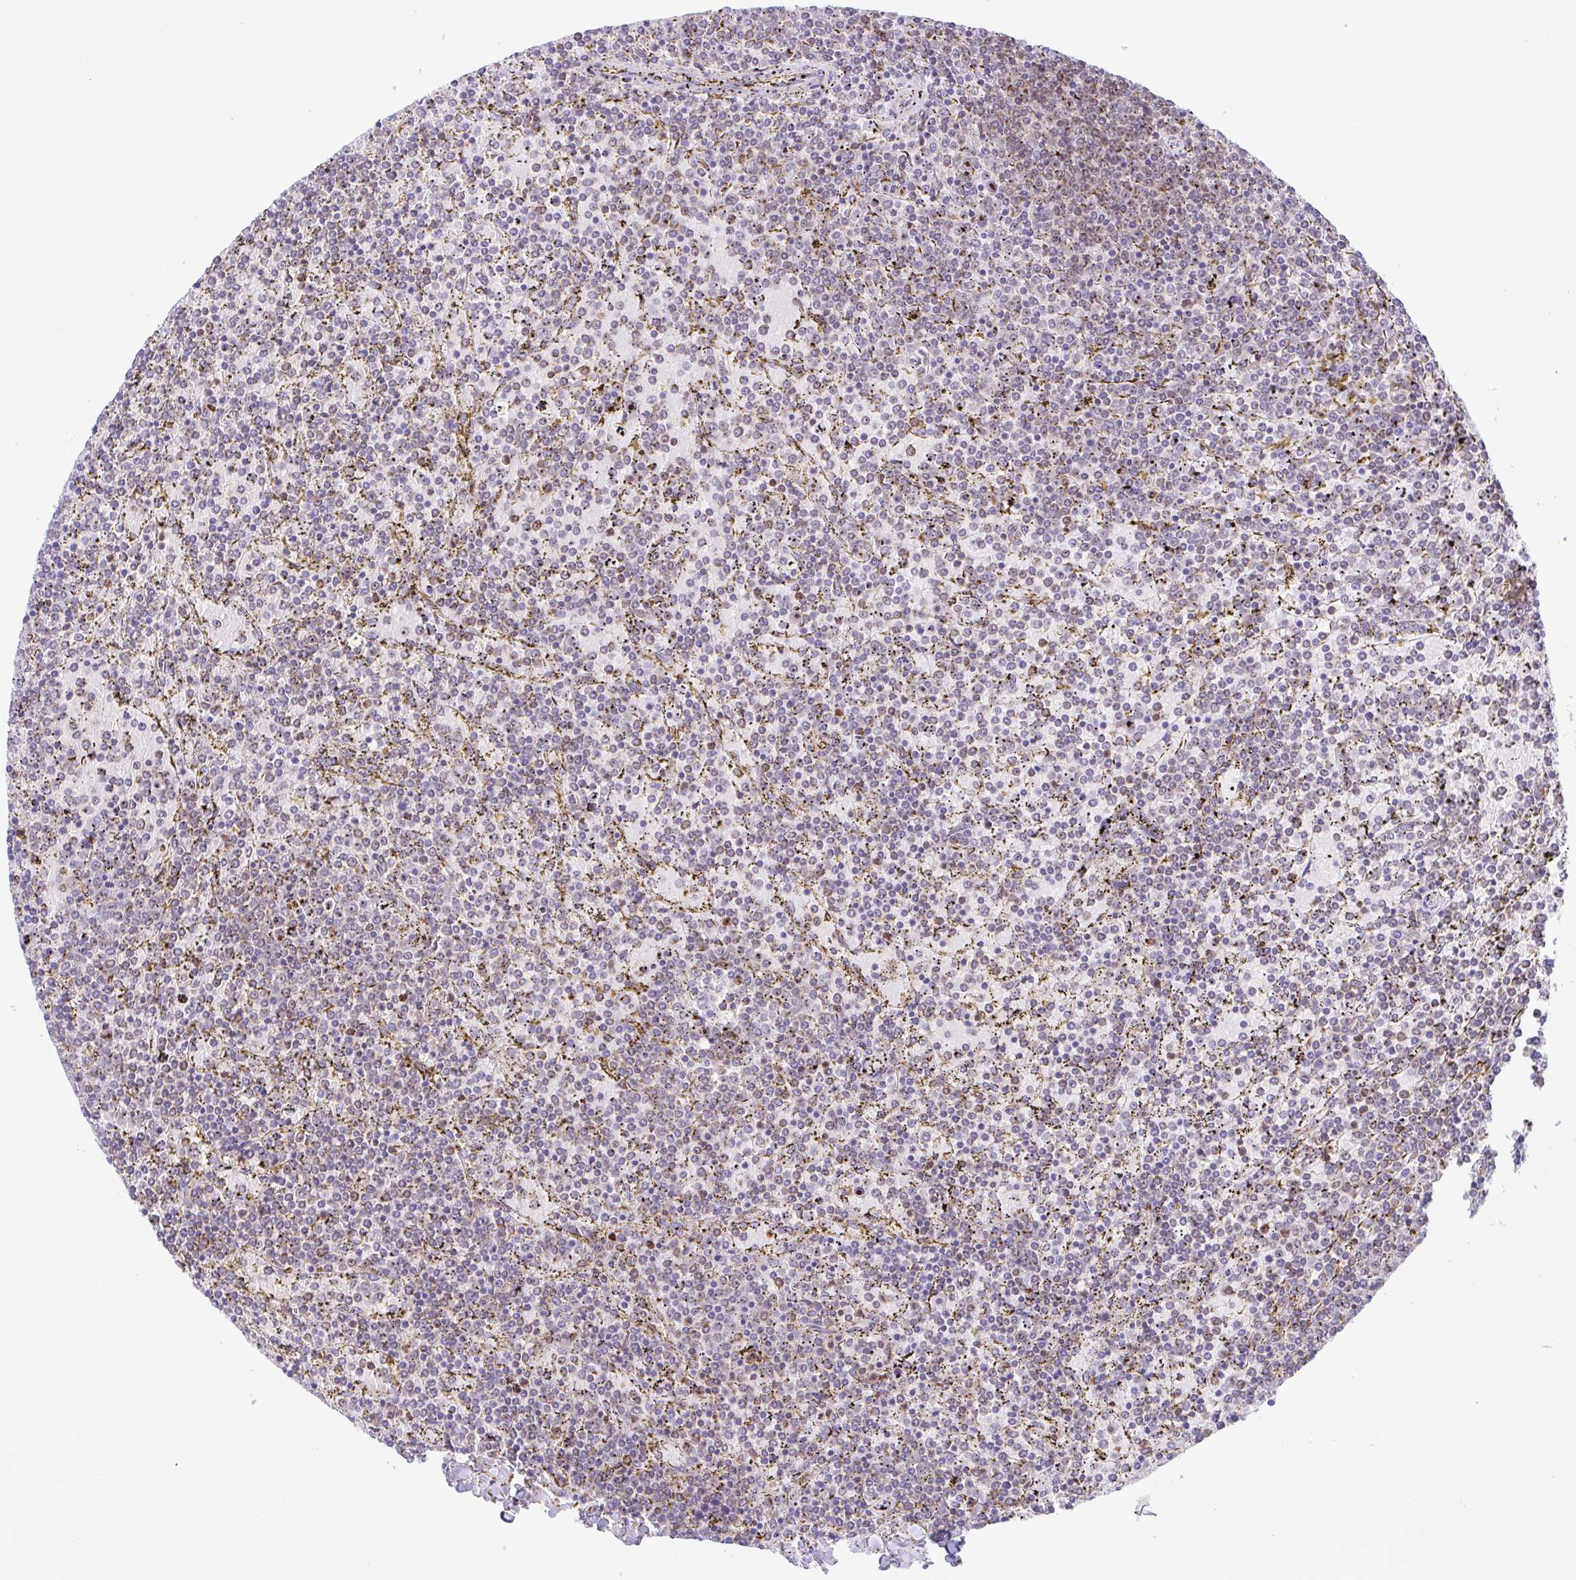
{"staining": {"intensity": "negative", "quantity": "none", "location": "none"}, "tissue": "lymphoma", "cell_type": "Tumor cells", "image_type": "cancer", "snomed": [{"axis": "morphology", "description": "Malignant lymphoma, non-Hodgkin's type, Low grade"}, {"axis": "topography", "description": "Spleen"}], "caption": "The photomicrograph shows no significant positivity in tumor cells of lymphoma. (DAB immunohistochemistry, high magnification).", "gene": "RSL24D1", "patient": {"sex": "female", "age": 77}}